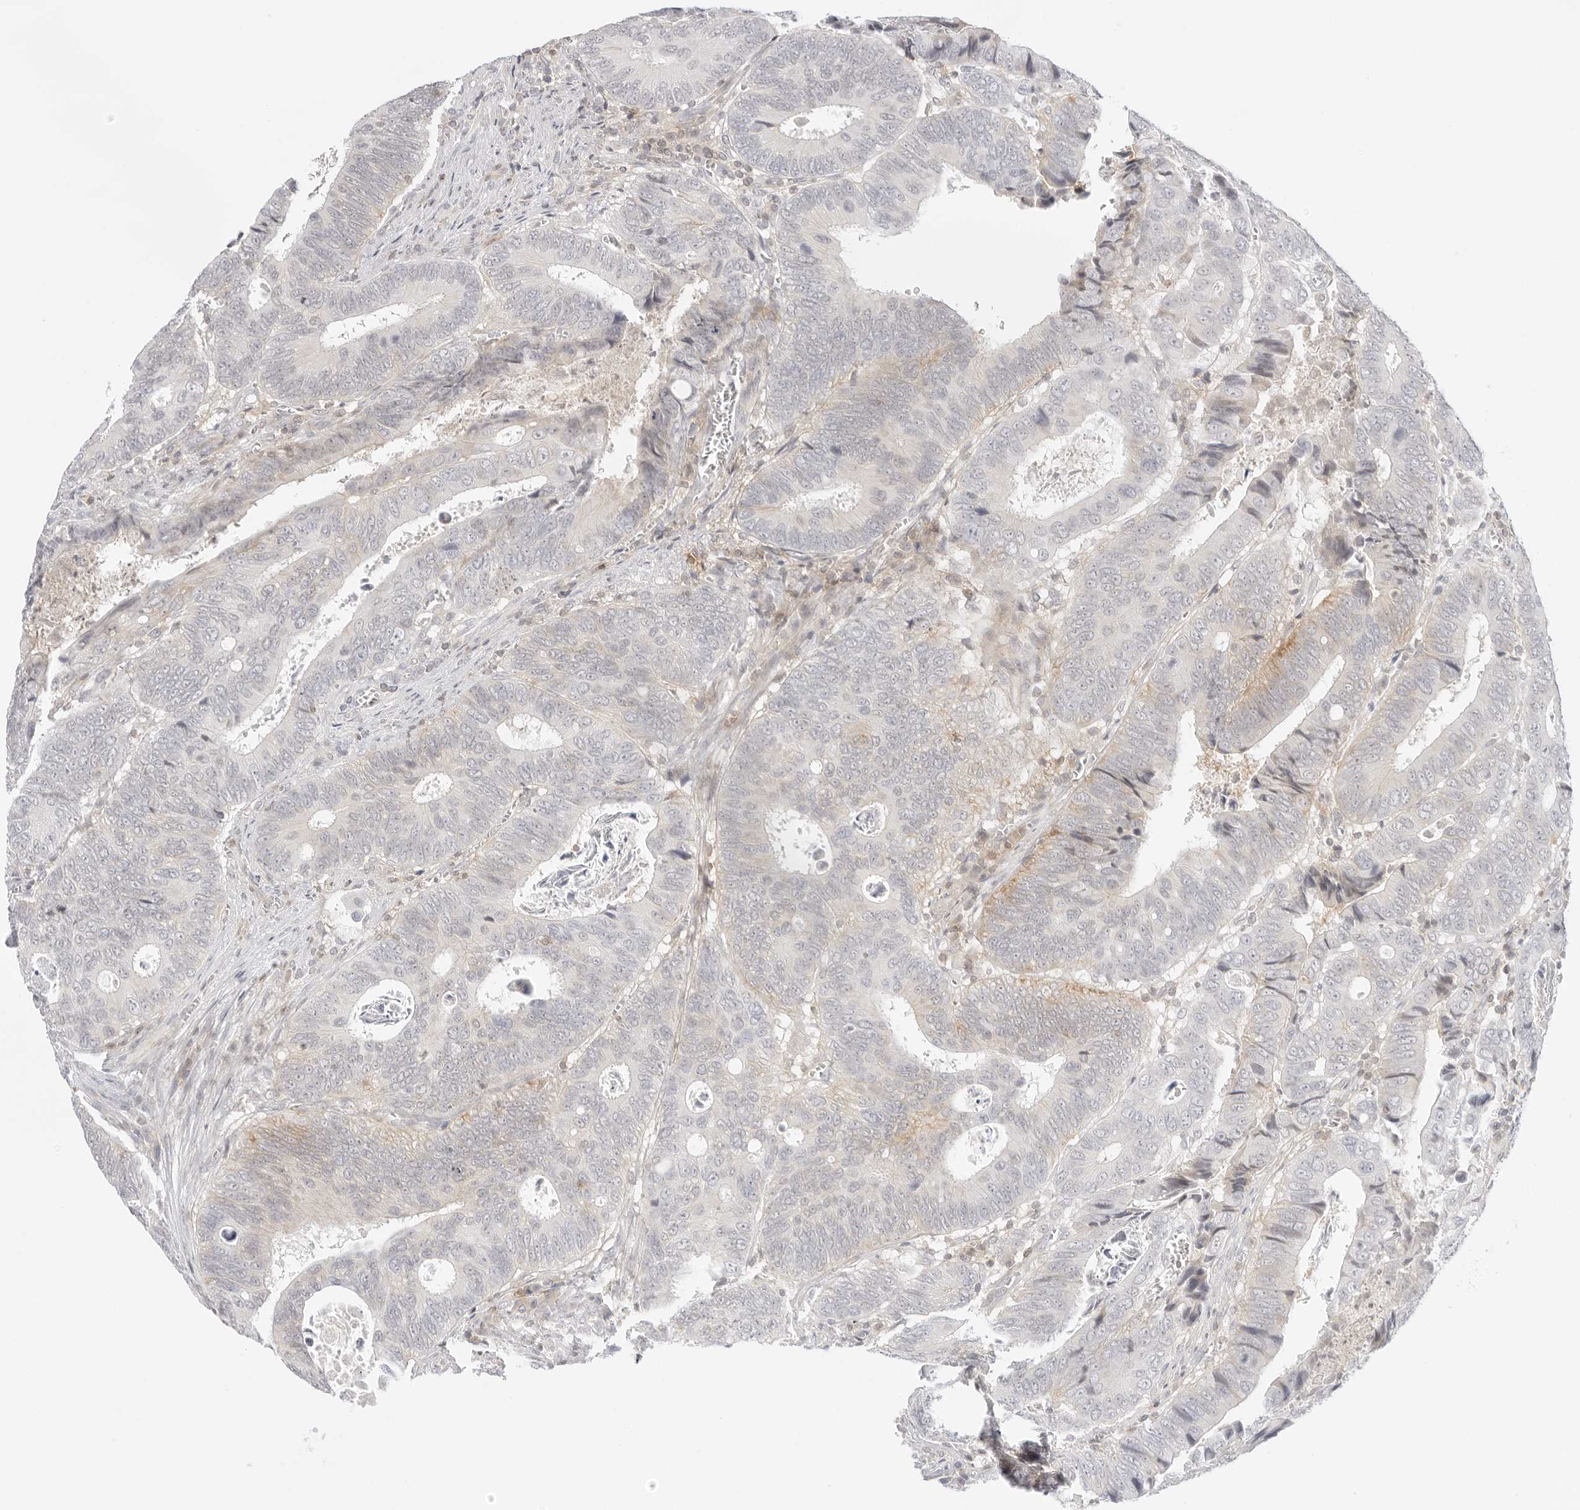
{"staining": {"intensity": "weak", "quantity": "<25%", "location": "cytoplasmic/membranous"}, "tissue": "colorectal cancer", "cell_type": "Tumor cells", "image_type": "cancer", "snomed": [{"axis": "morphology", "description": "Adenocarcinoma, NOS"}, {"axis": "topography", "description": "Colon"}], "caption": "Tumor cells show no significant protein staining in colorectal cancer.", "gene": "TNFRSF14", "patient": {"sex": "male", "age": 72}}